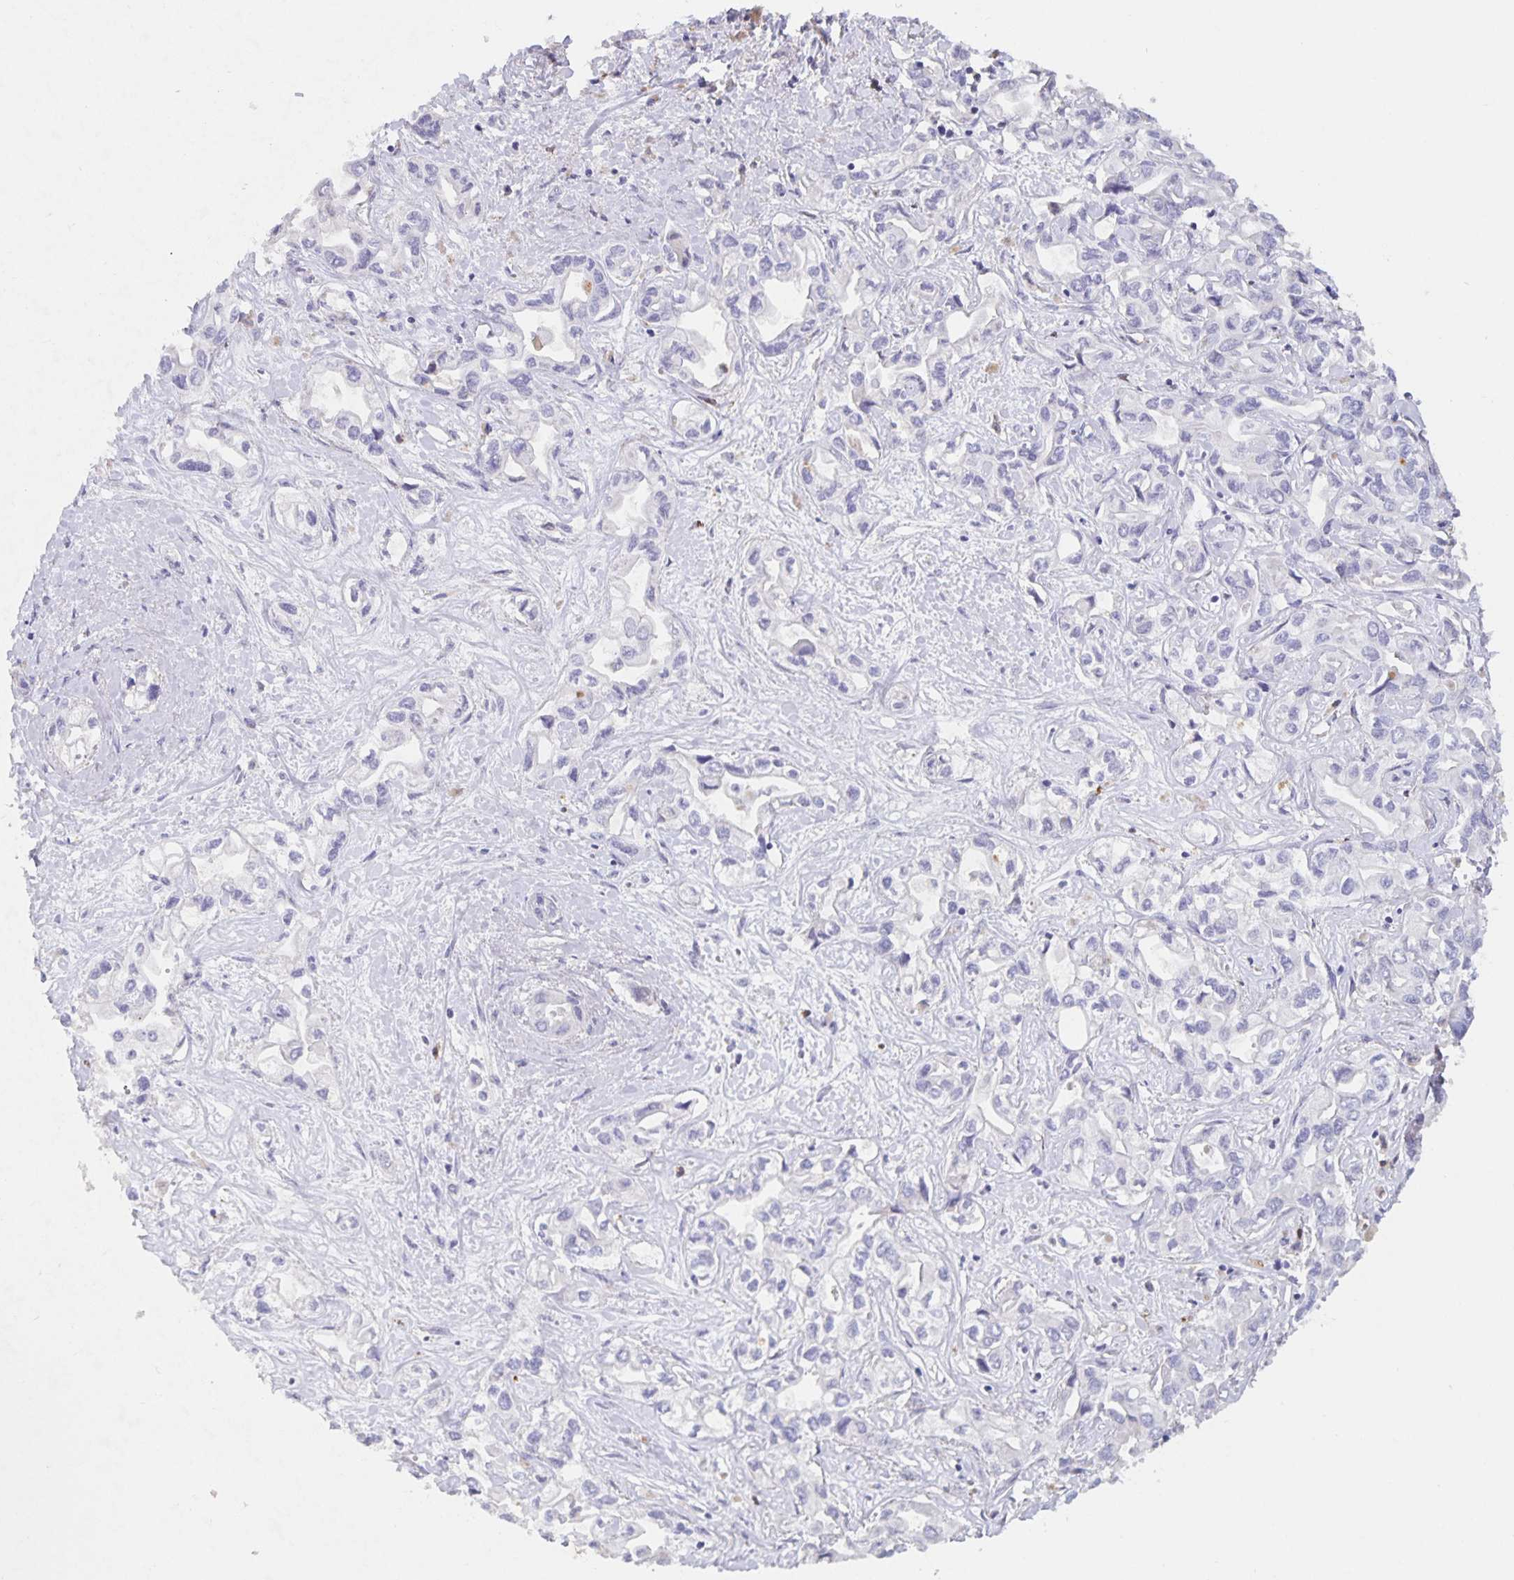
{"staining": {"intensity": "negative", "quantity": "none", "location": "none"}, "tissue": "liver cancer", "cell_type": "Tumor cells", "image_type": "cancer", "snomed": [{"axis": "morphology", "description": "Cholangiocarcinoma"}, {"axis": "topography", "description": "Liver"}], "caption": "High power microscopy histopathology image of an IHC image of liver cancer, revealing no significant staining in tumor cells.", "gene": "CDC42BPG", "patient": {"sex": "female", "age": 64}}